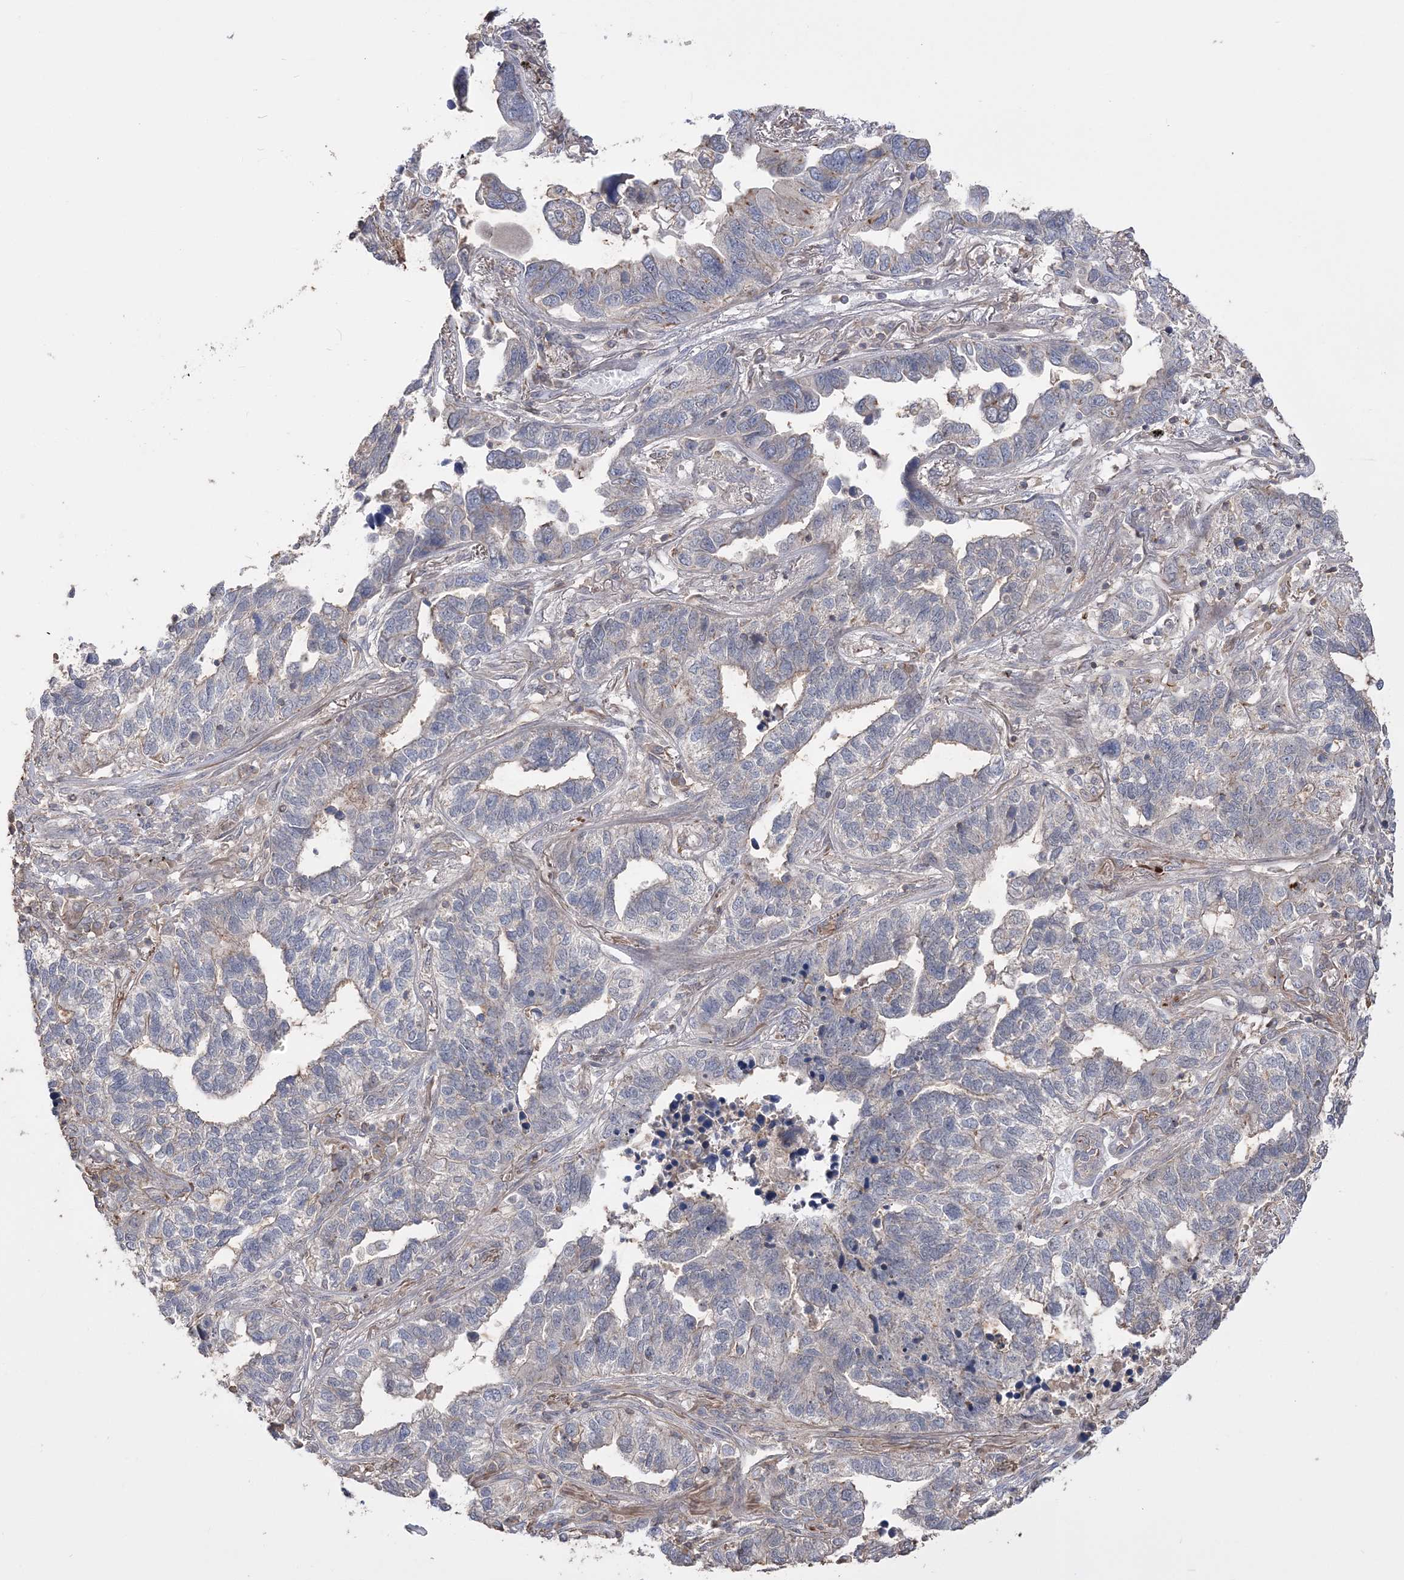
{"staining": {"intensity": "negative", "quantity": "none", "location": "none"}, "tissue": "lung cancer", "cell_type": "Tumor cells", "image_type": "cancer", "snomed": [{"axis": "morphology", "description": "Adenocarcinoma, NOS"}, {"axis": "topography", "description": "Lung"}], "caption": "Immunohistochemistry histopathology image of neoplastic tissue: adenocarcinoma (lung) stained with DAB displays no significant protein positivity in tumor cells.", "gene": "SLFN14", "patient": {"sex": "male", "age": 67}}